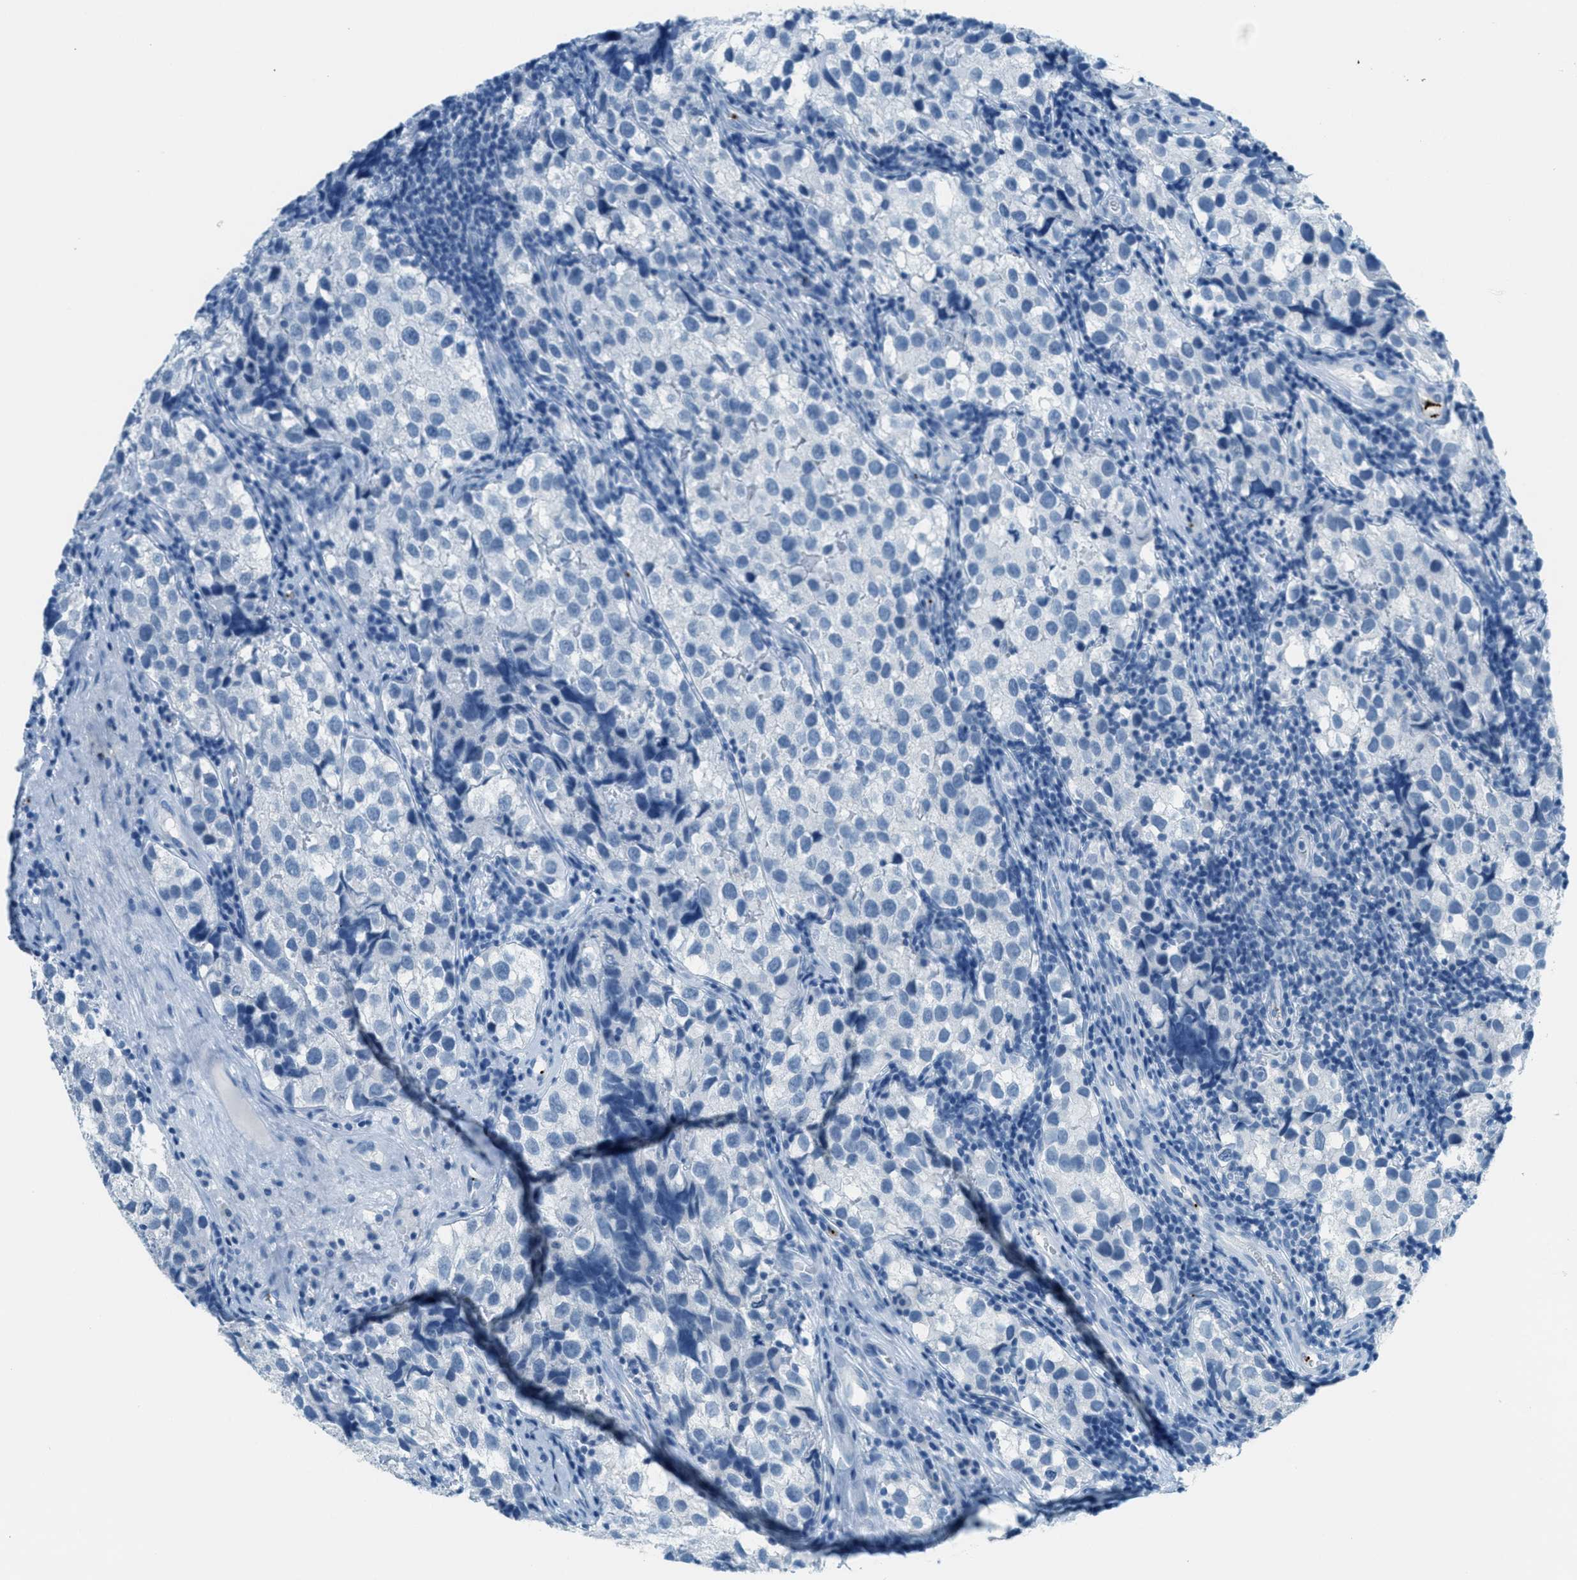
{"staining": {"intensity": "negative", "quantity": "none", "location": "none"}, "tissue": "testis cancer", "cell_type": "Tumor cells", "image_type": "cancer", "snomed": [{"axis": "morphology", "description": "Seminoma, NOS"}, {"axis": "topography", "description": "Testis"}], "caption": "This is an immunohistochemistry (IHC) photomicrograph of human testis cancer. There is no expression in tumor cells.", "gene": "PPBP", "patient": {"sex": "male", "age": 39}}